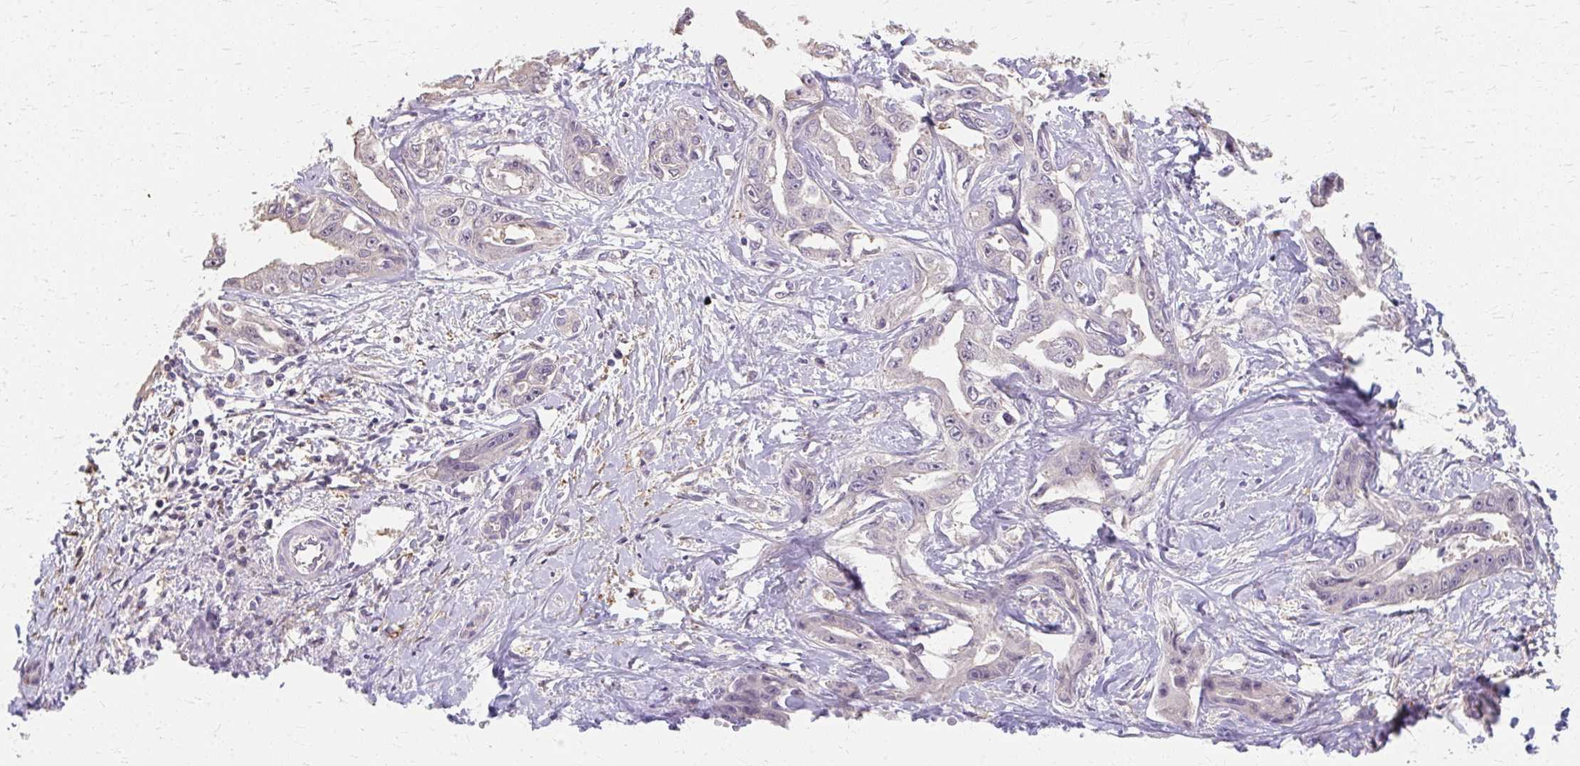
{"staining": {"intensity": "negative", "quantity": "none", "location": "none"}, "tissue": "liver cancer", "cell_type": "Tumor cells", "image_type": "cancer", "snomed": [{"axis": "morphology", "description": "Cholangiocarcinoma"}, {"axis": "topography", "description": "Liver"}], "caption": "A histopathology image of human liver cancer is negative for staining in tumor cells.", "gene": "RABGAP1L", "patient": {"sex": "male", "age": 59}}